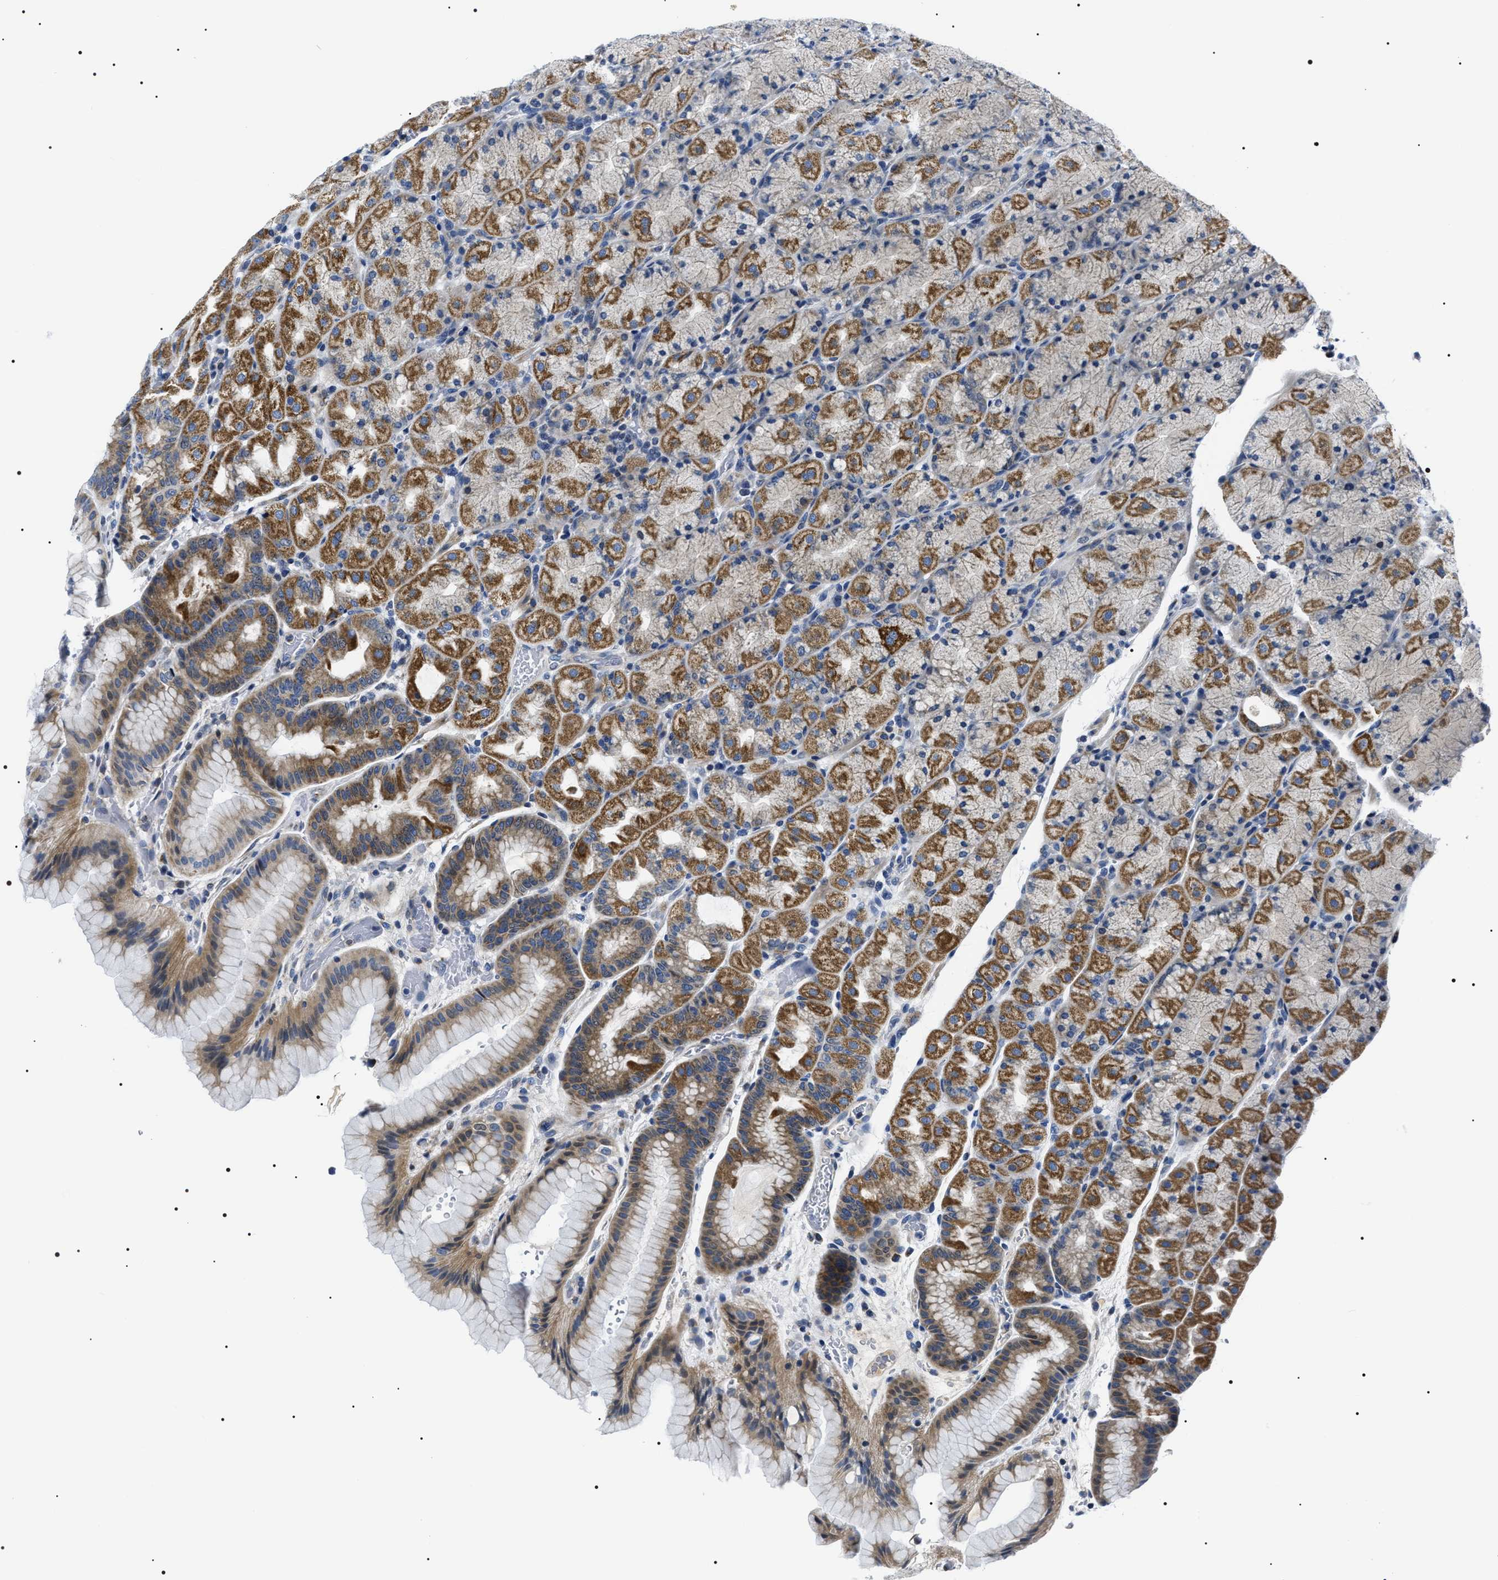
{"staining": {"intensity": "moderate", "quantity": "25%-75%", "location": "cytoplasmic/membranous"}, "tissue": "stomach", "cell_type": "Glandular cells", "image_type": "normal", "snomed": [{"axis": "morphology", "description": "Normal tissue, NOS"}, {"axis": "morphology", "description": "Carcinoid, malignant, NOS"}, {"axis": "topography", "description": "Stomach, upper"}], "caption": "Immunohistochemical staining of unremarkable stomach demonstrates moderate cytoplasmic/membranous protein positivity in approximately 25%-75% of glandular cells.", "gene": "NTMT1", "patient": {"sex": "male", "age": 39}}